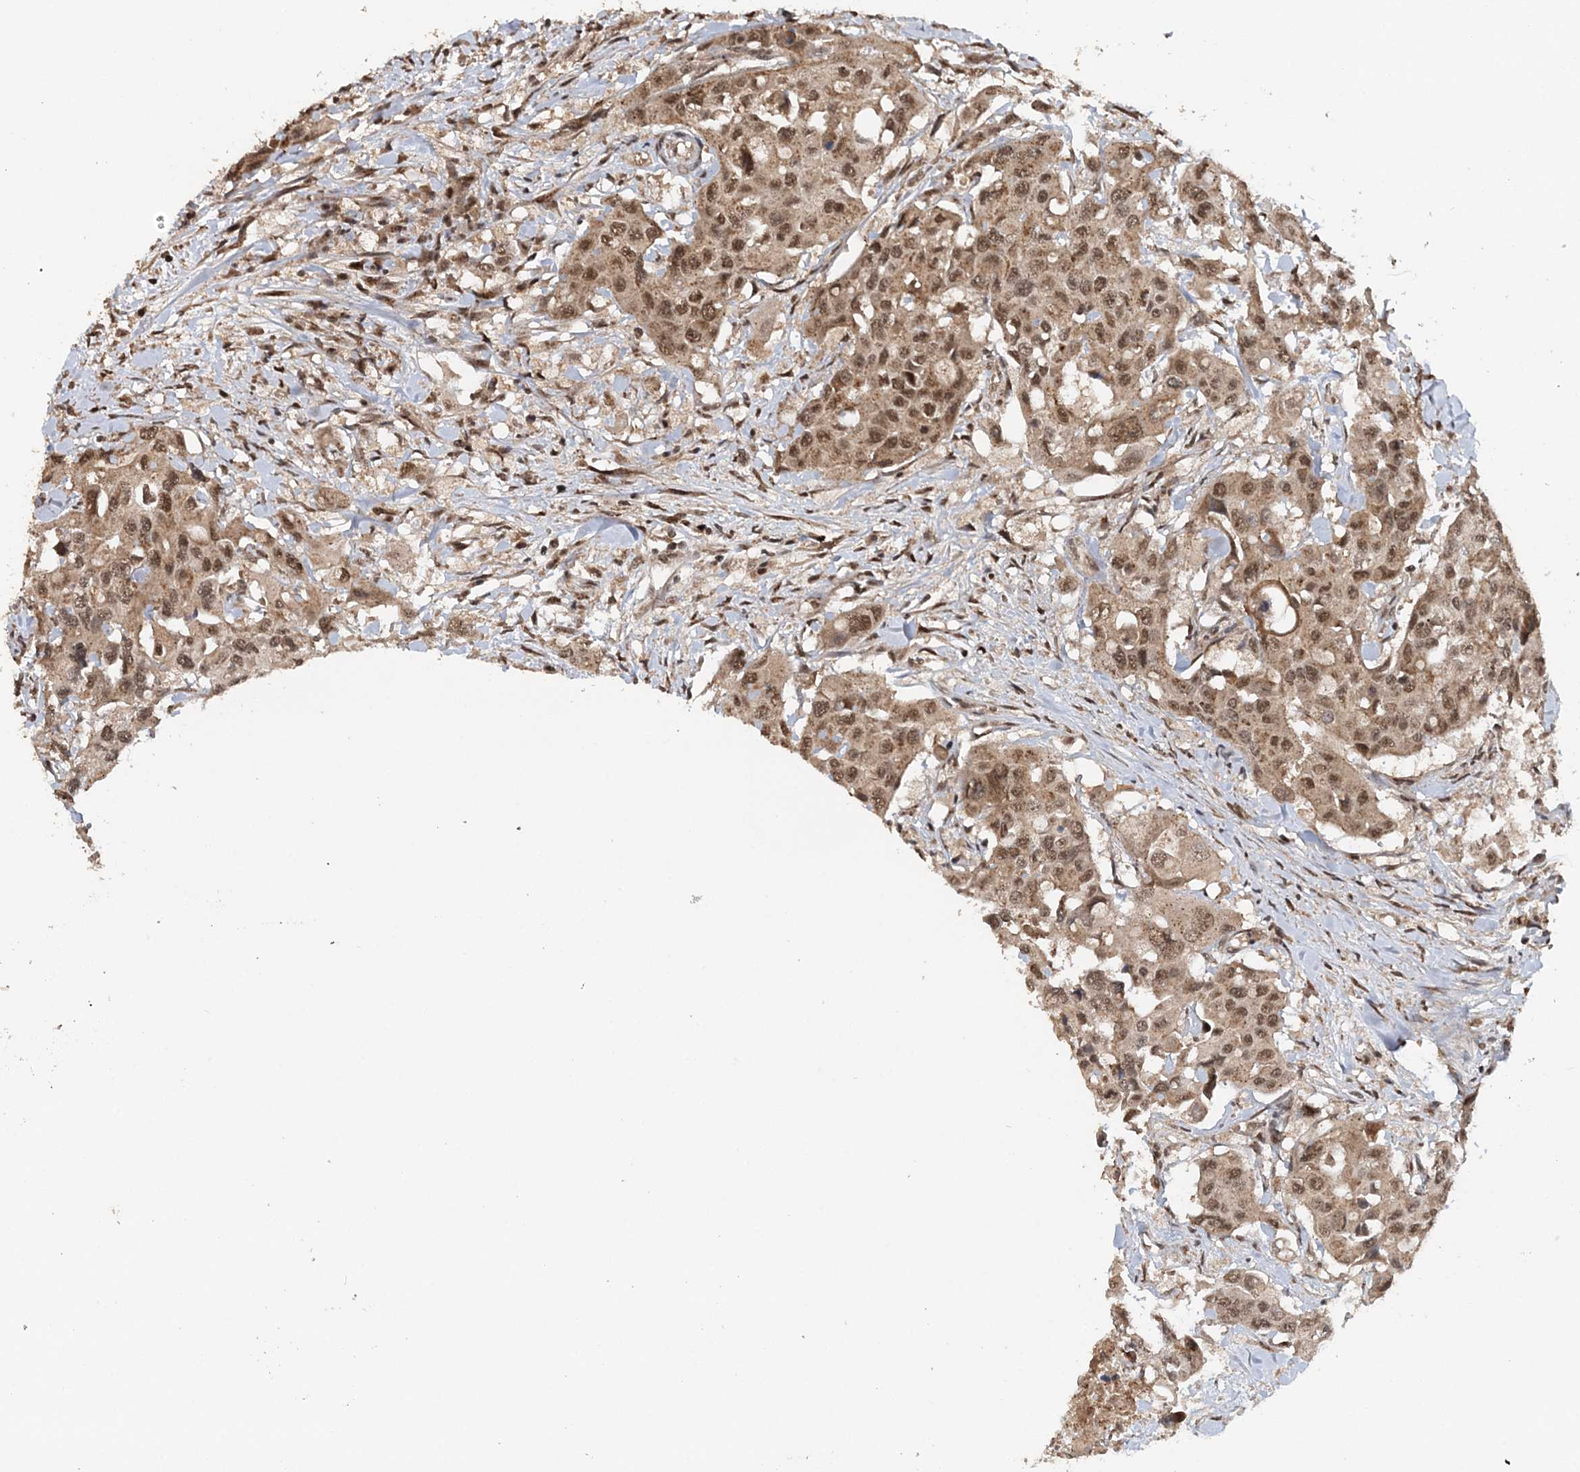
{"staining": {"intensity": "moderate", "quantity": ">75%", "location": "cytoplasmic/membranous,nuclear"}, "tissue": "colorectal cancer", "cell_type": "Tumor cells", "image_type": "cancer", "snomed": [{"axis": "morphology", "description": "Adenocarcinoma, NOS"}, {"axis": "topography", "description": "Colon"}], "caption": "Protein analysis of colorectal cancer (adenocarcinoma) tissue exhibits moderate cytoplasmic/membranous and nuclear staining in about >75% of tumor cells. (Brightfield microscopy of DAB IHC at high magnification).", "gene": "TSHZ2", "patient": {"sex": "male", "age": 77}}